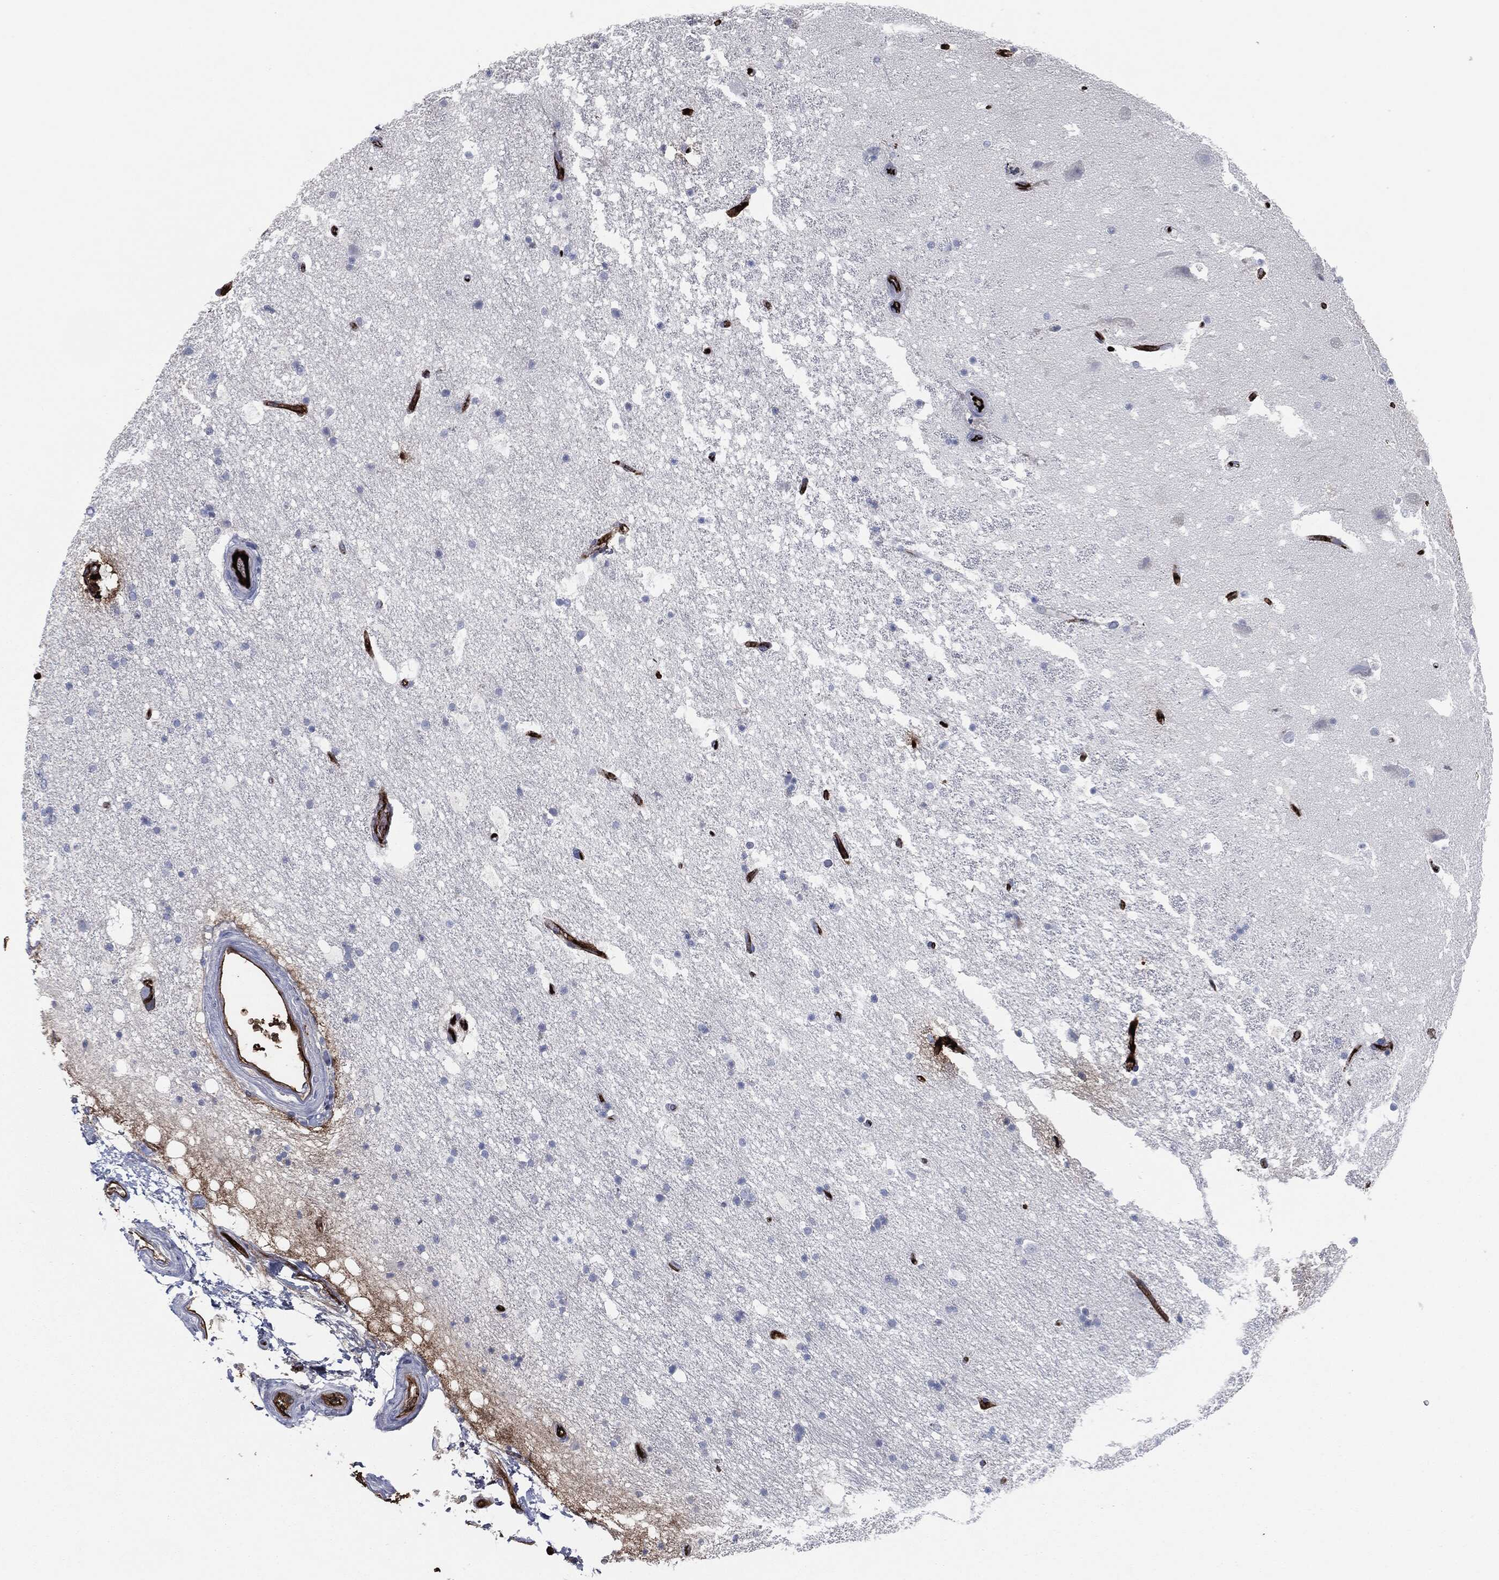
{"staining": {"intensity": "negative", "quantity": "none", "location": "none"}, "tissue": "hippocampus", "cell_type": "Glial cells", "image_type": "normal", "snomed": [{"axis": "morphology", "description": "Normal tissue, NOS"}, {"axis": "topography", "description": "Hippocampus"}], "caption": "Immunohistochemical staining of normal hippocampus displays no significant positivity in glial cells. Nuclei are stained in blue.", "gene": "APOB", "patient": {"sex": "male", "age": 51}}